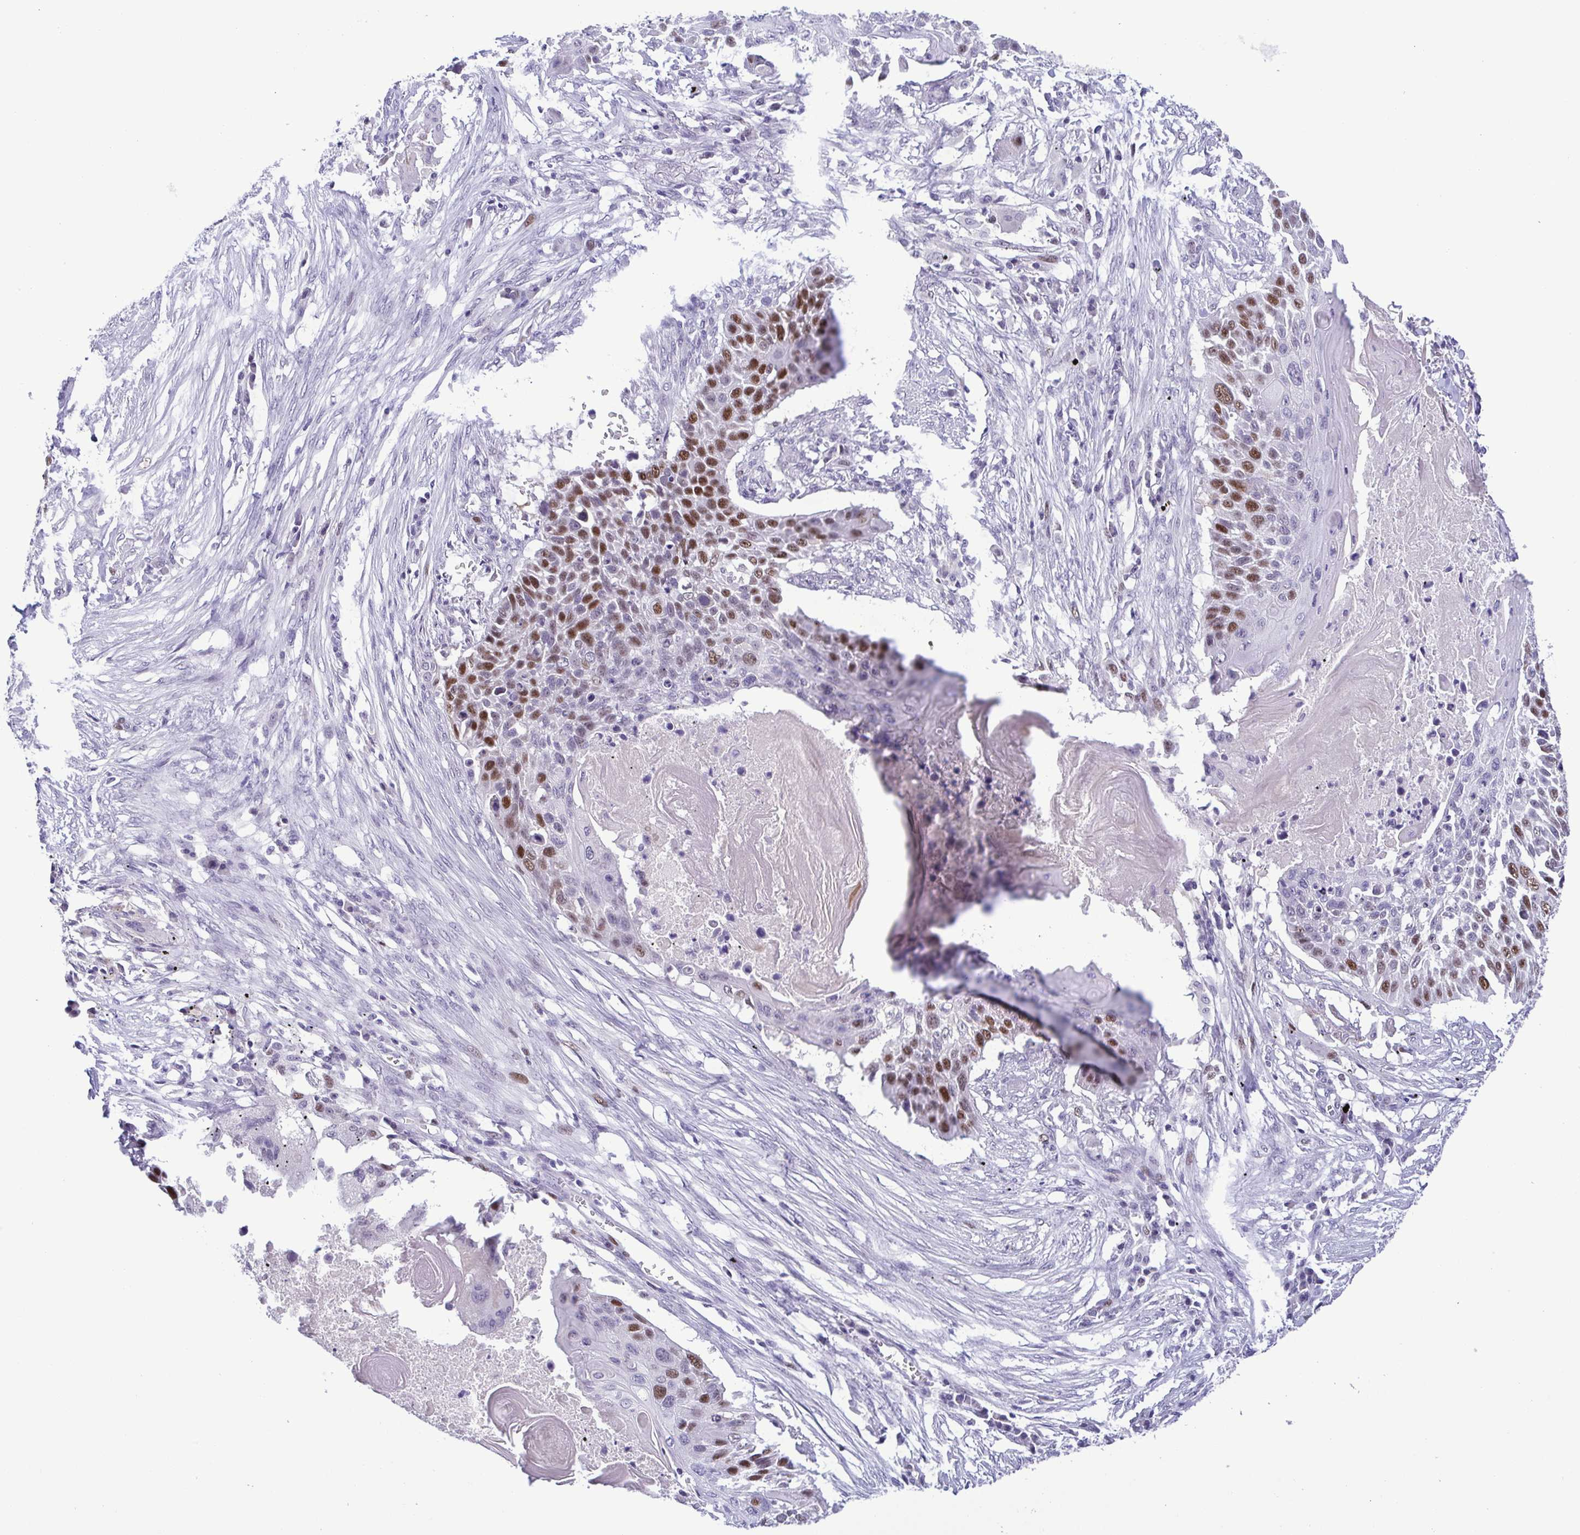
{"staining": {"intensity": "moderate", "quantity": "<25%", "location": "nuclear"}, "tissue": "lung cancer", "cell_type": "Tumor cells", "image_type": "cancer", "snomed": [{"axis": "morphology", "description": "Squamous cell carcinoma, NOS"}, {"axis": "topography", "description": "Lung"}], "caption": "The image displays immunohistochemical staining of lung cancer. There is moderate nuclear staining is identified in about <25% of tumor cells.", "gene": "TIPIN", "patient": {"sex": "male", "age": 78}}